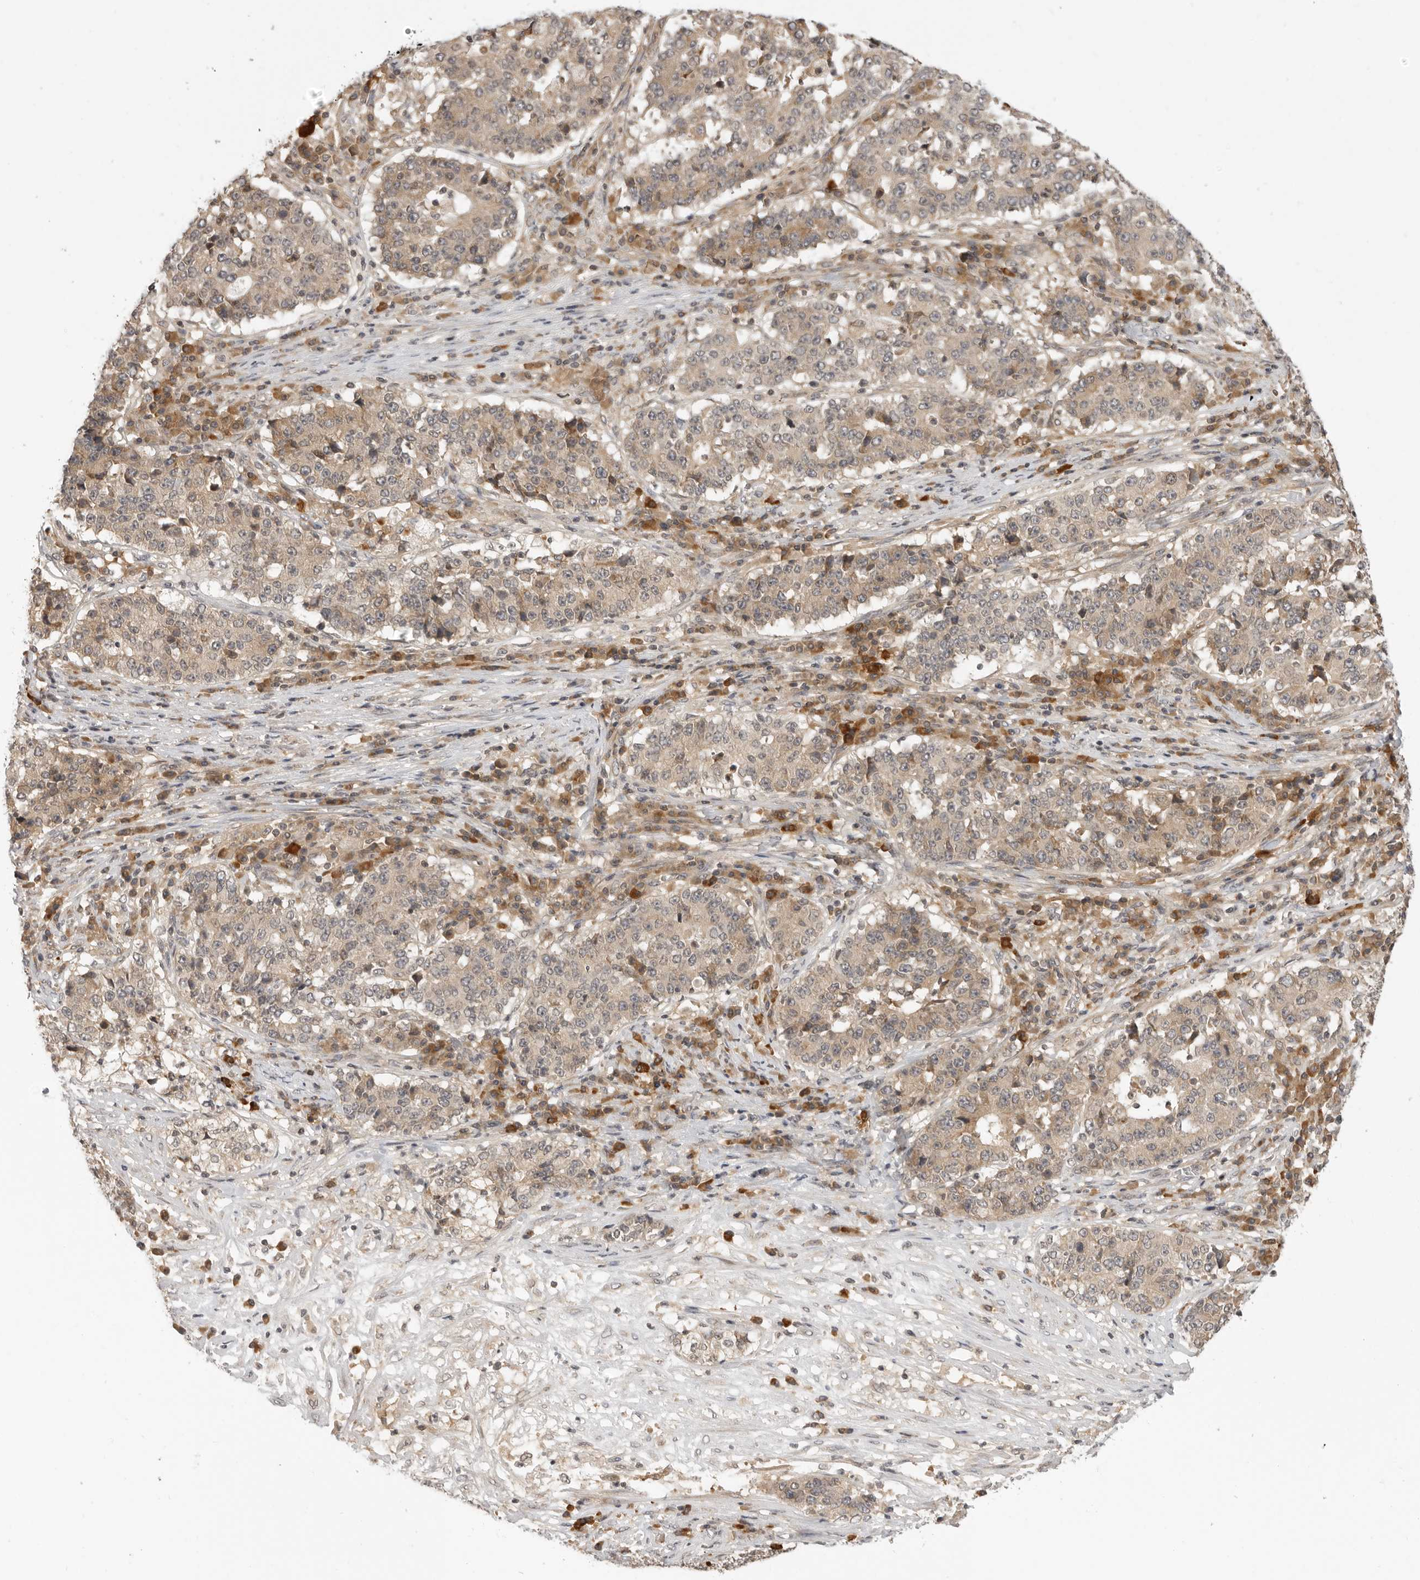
{"staining": {"intensity": "weak", "quantity": ">75%", "location": "cytoplasmic/membranous"}, "tissue": "stomach cancer", "cell_type": "Tumor cells", "image_type": "cancer", "snomed": [{"axis": "morphology", "description": "Adenocarcinoma, NOS"}, {"axis": "topography", "description": "Stomach"}], "caption": "There is low levels of weak cytoplasmic/membranous staining in tumor cells of adenocarcinoma (stomach), as demonstrated by immunohistochemical staining (brown color).", "gene": "PRRC2A", "patient": {"sex": "male", "age": 59}}